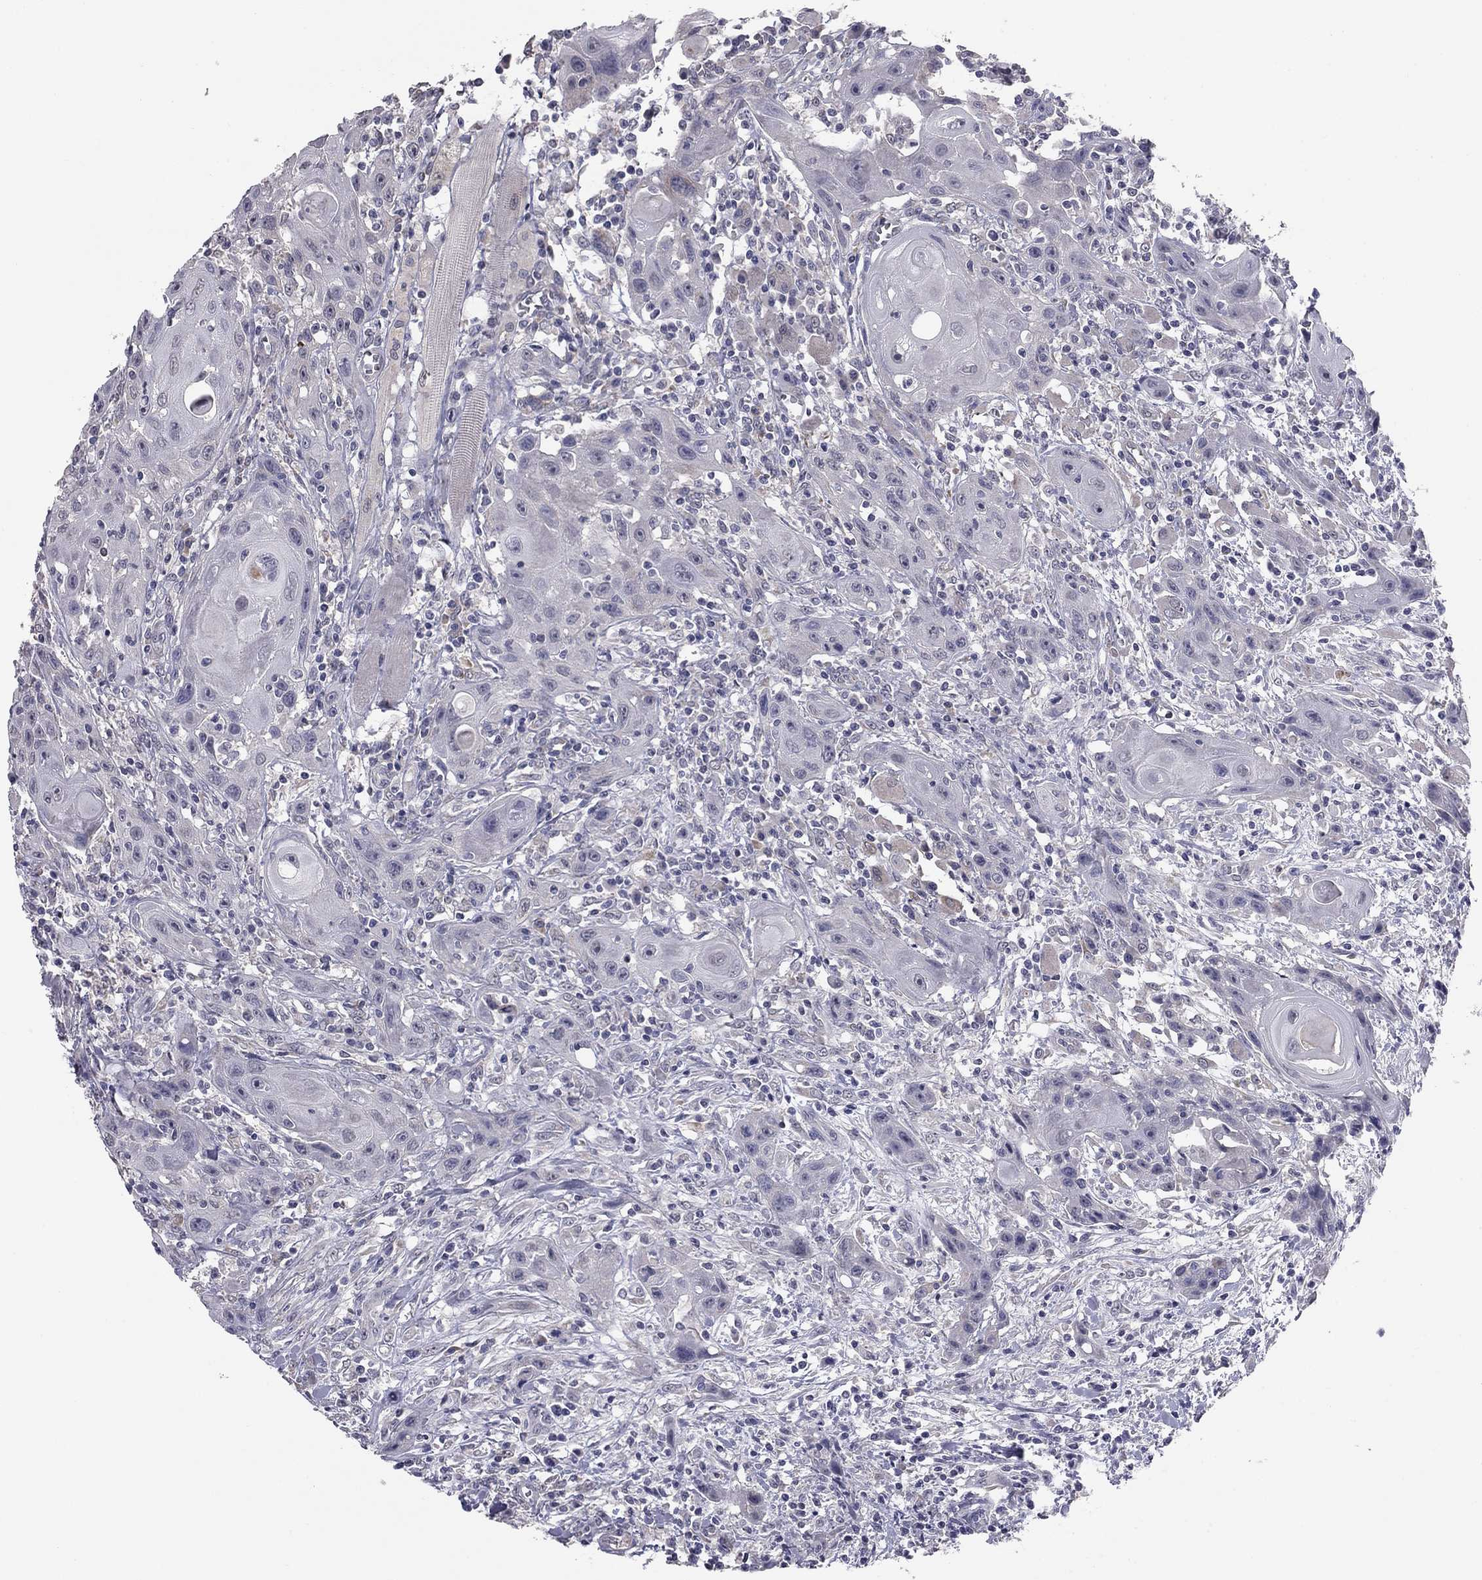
{"staining": {"intensity": "negative", "quantity": "none", "location": "none"}, "tissue": "head and neck cancer", "cell_type": "Tumor cells", "image_type": "cancer", "snomed": [{"axis": "morphology", "description": "Normal tissue, NOS"}, {"axis": "morphology", "description": "Squamous cell carcinoma, NOS"}, {"axis": "topography", "description": "Oral tissue"}, {"axis": "topography", "description": "Head-Neck"}], "caption": "A photomicrograph of head and neck squamous cell carcinoma stained for a protein shows no brown staining in tumor cells. (DAB (3,3'-diaminobenzidine) immunohistochemistry (IHC) with hematoxylin counter stain).", "gene": "PRRT2", "patient": {"sex": "male", "age": 71}}